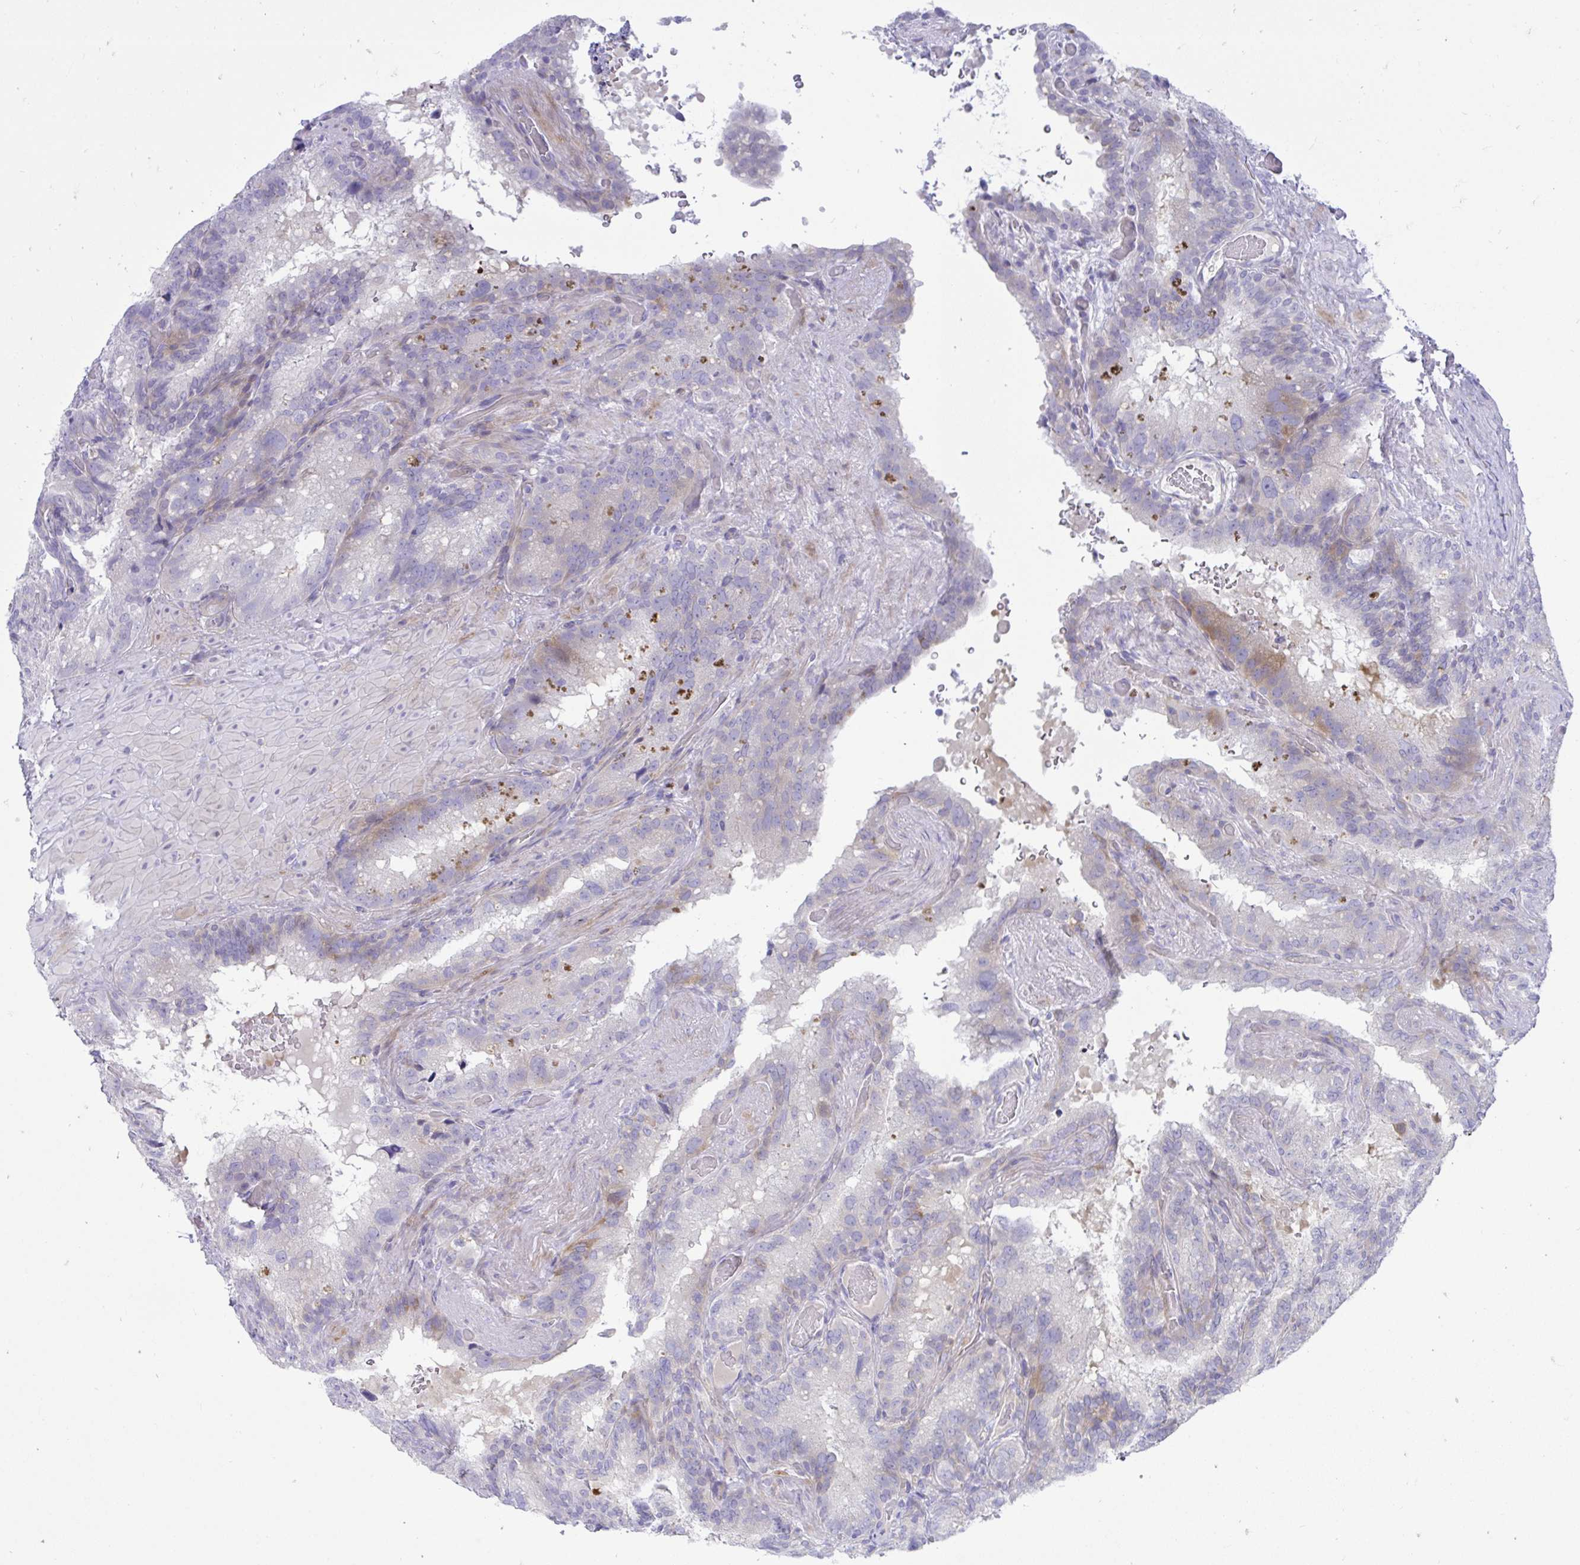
{"staining": {"intensity": "moderate", "quantity": "<25%", "location": "cytoplasmic/membranous"}, "tissue": "seminal vesicle", "cell_type": "Glandular cells", "image_type": "normal", "snomed": [{"axis": "morphology", "description": "Normal tissue, NOS"}, {"axis": "topography", "description": "Seminal veicle"}], "caption": "Protein analysis of normal seminal vesicle shows moderate cytoplasmic/membranous positivity in about <25% of glandular cells.", "gene": "MED9", "patient": {"sex": "male", "age": 60}}